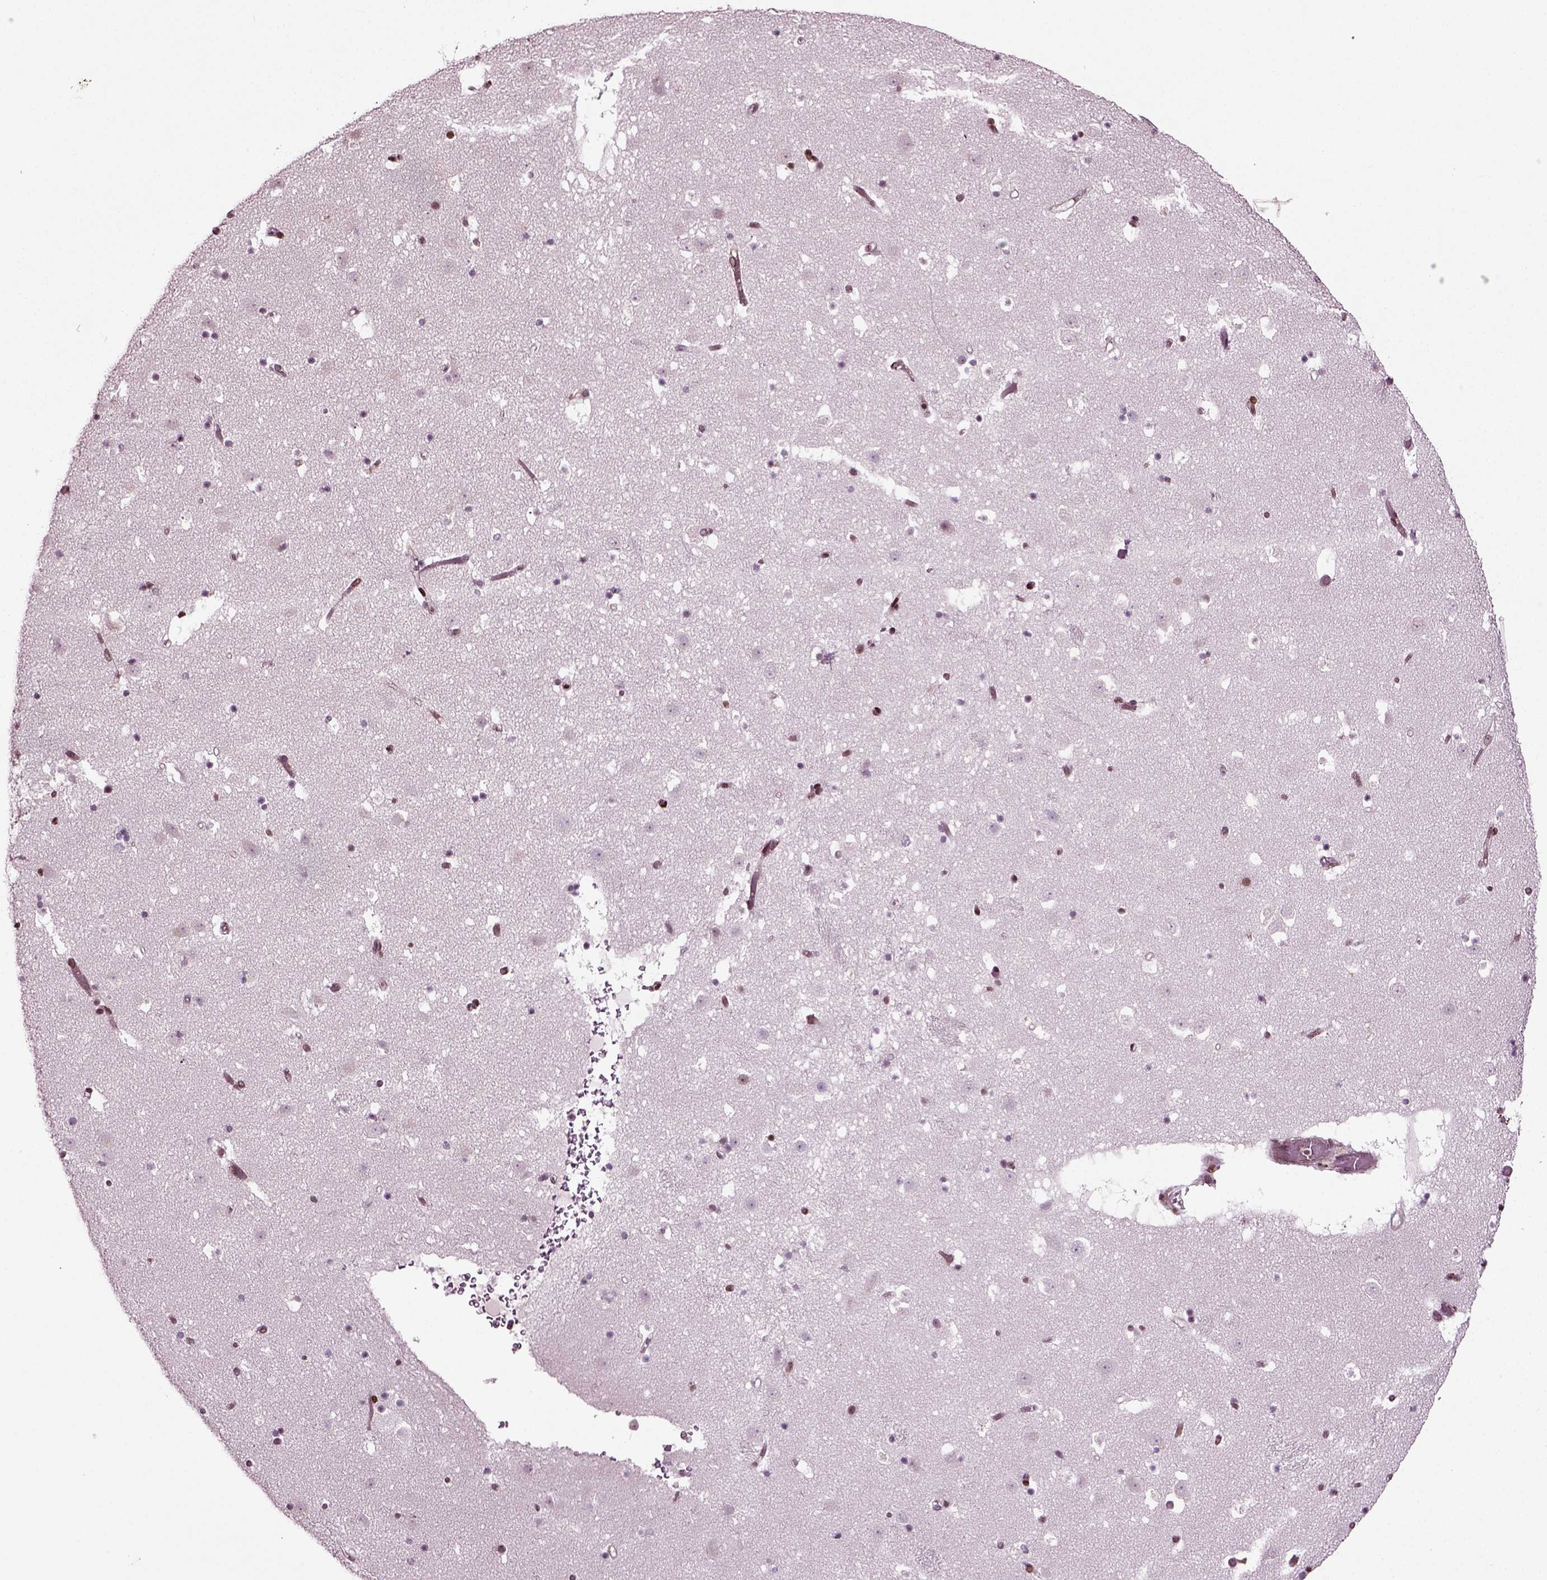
{"staining": {"intensity": "strong", "quantity": "25%-75%", "location": "nuclear"}, "tissue": "caudate", "cell_type": "Glial cells", "image_type": "normal", "snomed": [{"axis": "morphology", "description": "Normal tissue, NOS"}, {"axis": "topography", "description": "Lateral ventricle wall"}], "caption": "Normal caudate shows strong nuclear staining in about 25%-75% of glial cells The protein of interest is stained brown, and the nuclei are stained in blue (DAB IHC with brightfield microscopy, high magnification)..", "gene": "HEYL", "patient": {"sex": "female", "age": 42}}